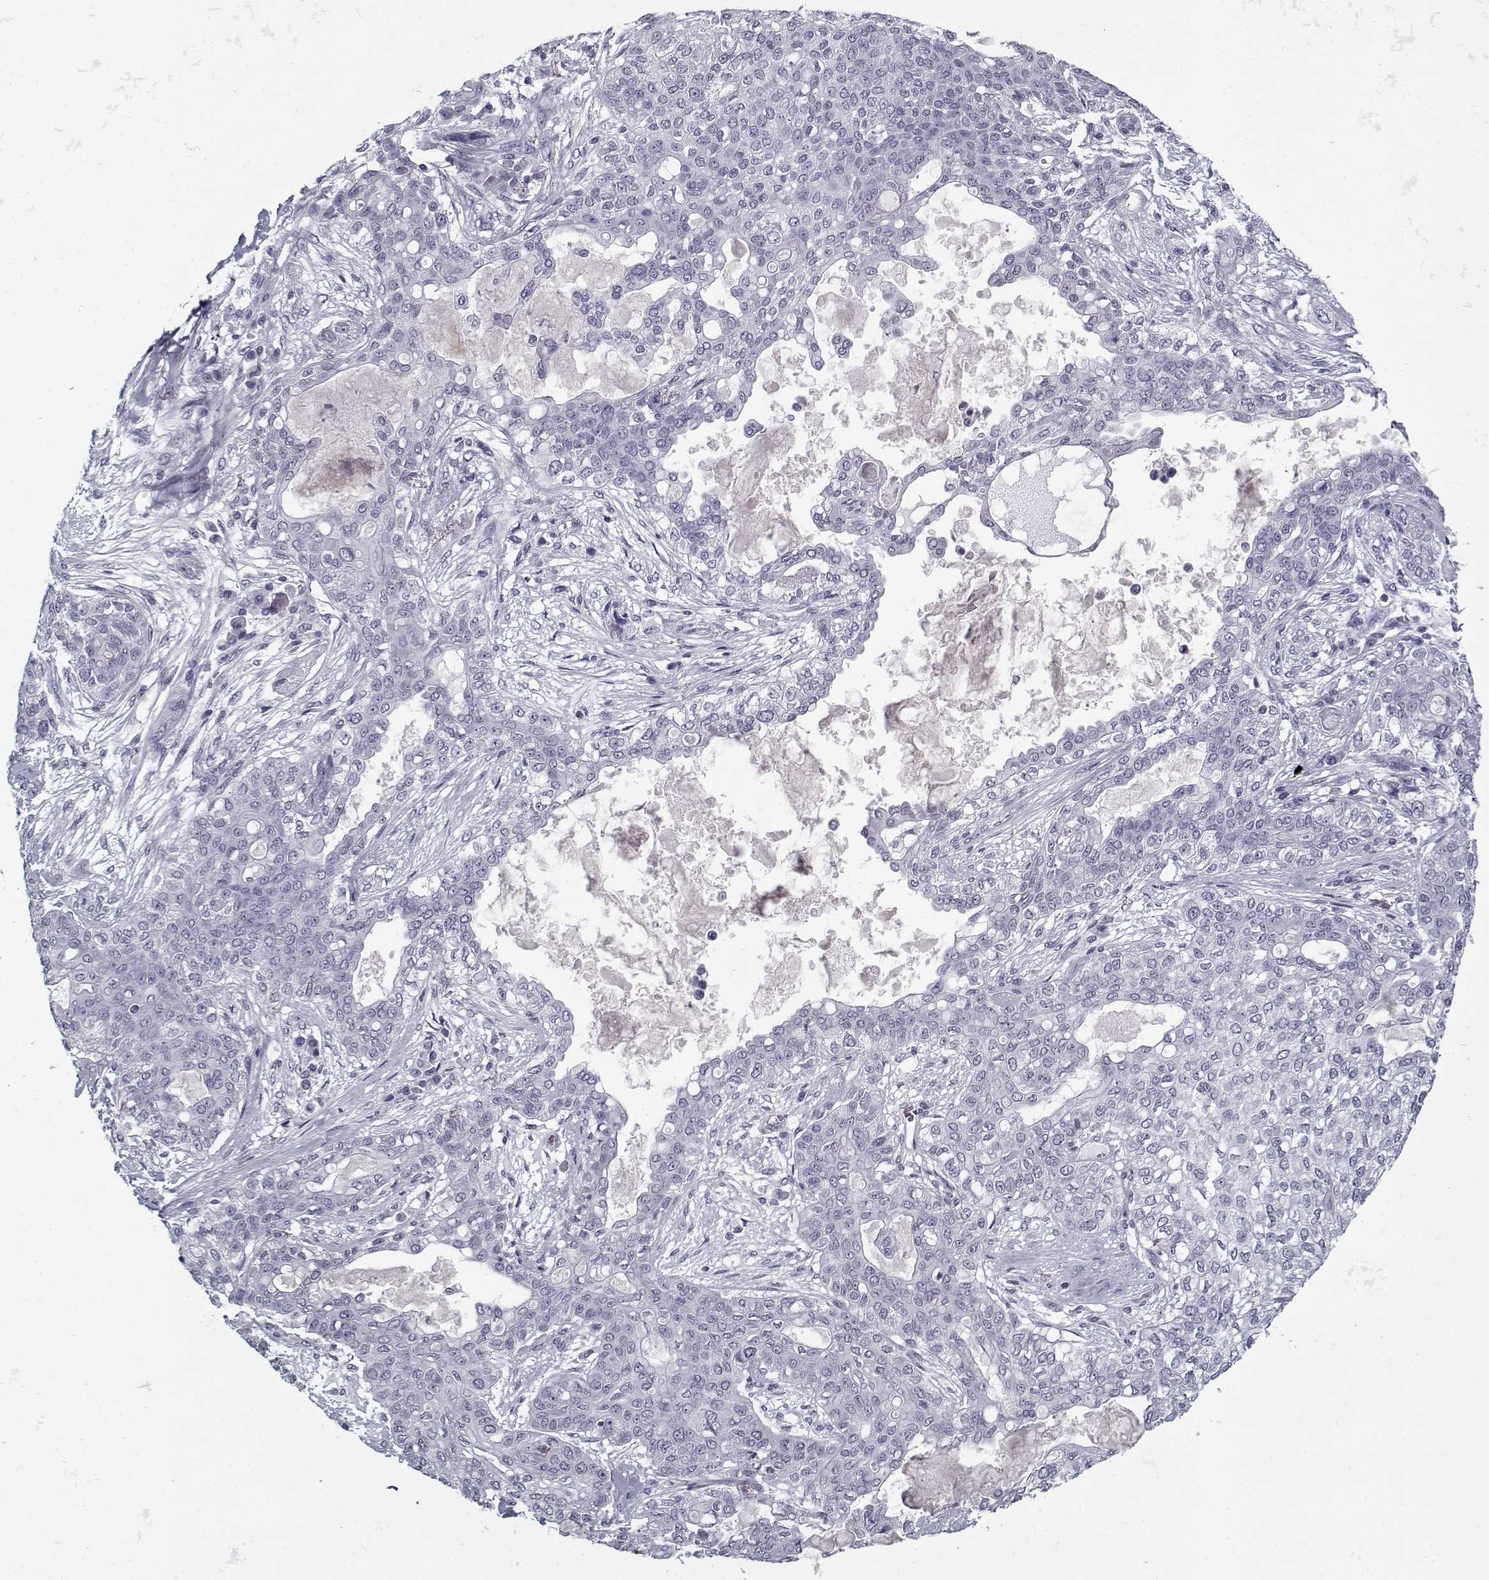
{"staining": {"intensity": "negative", "quantity": "none", "location": "none"}, "tissue": "lung cancer", "cell_type": "Tumor cells", "image_type": "cancer", "snomed": [{"axis": "morphology", "description": "Squamous cell carcinoma, NOS"}, {"axis": "topography", "description": "Lung"}], "caption": "Micrograph shows no protein staining in tumor cells of lung cancer (squamous cell carcinoma) tissue.", "gene": "RNF32", "patient": {"sex": "female", "age": 70}}